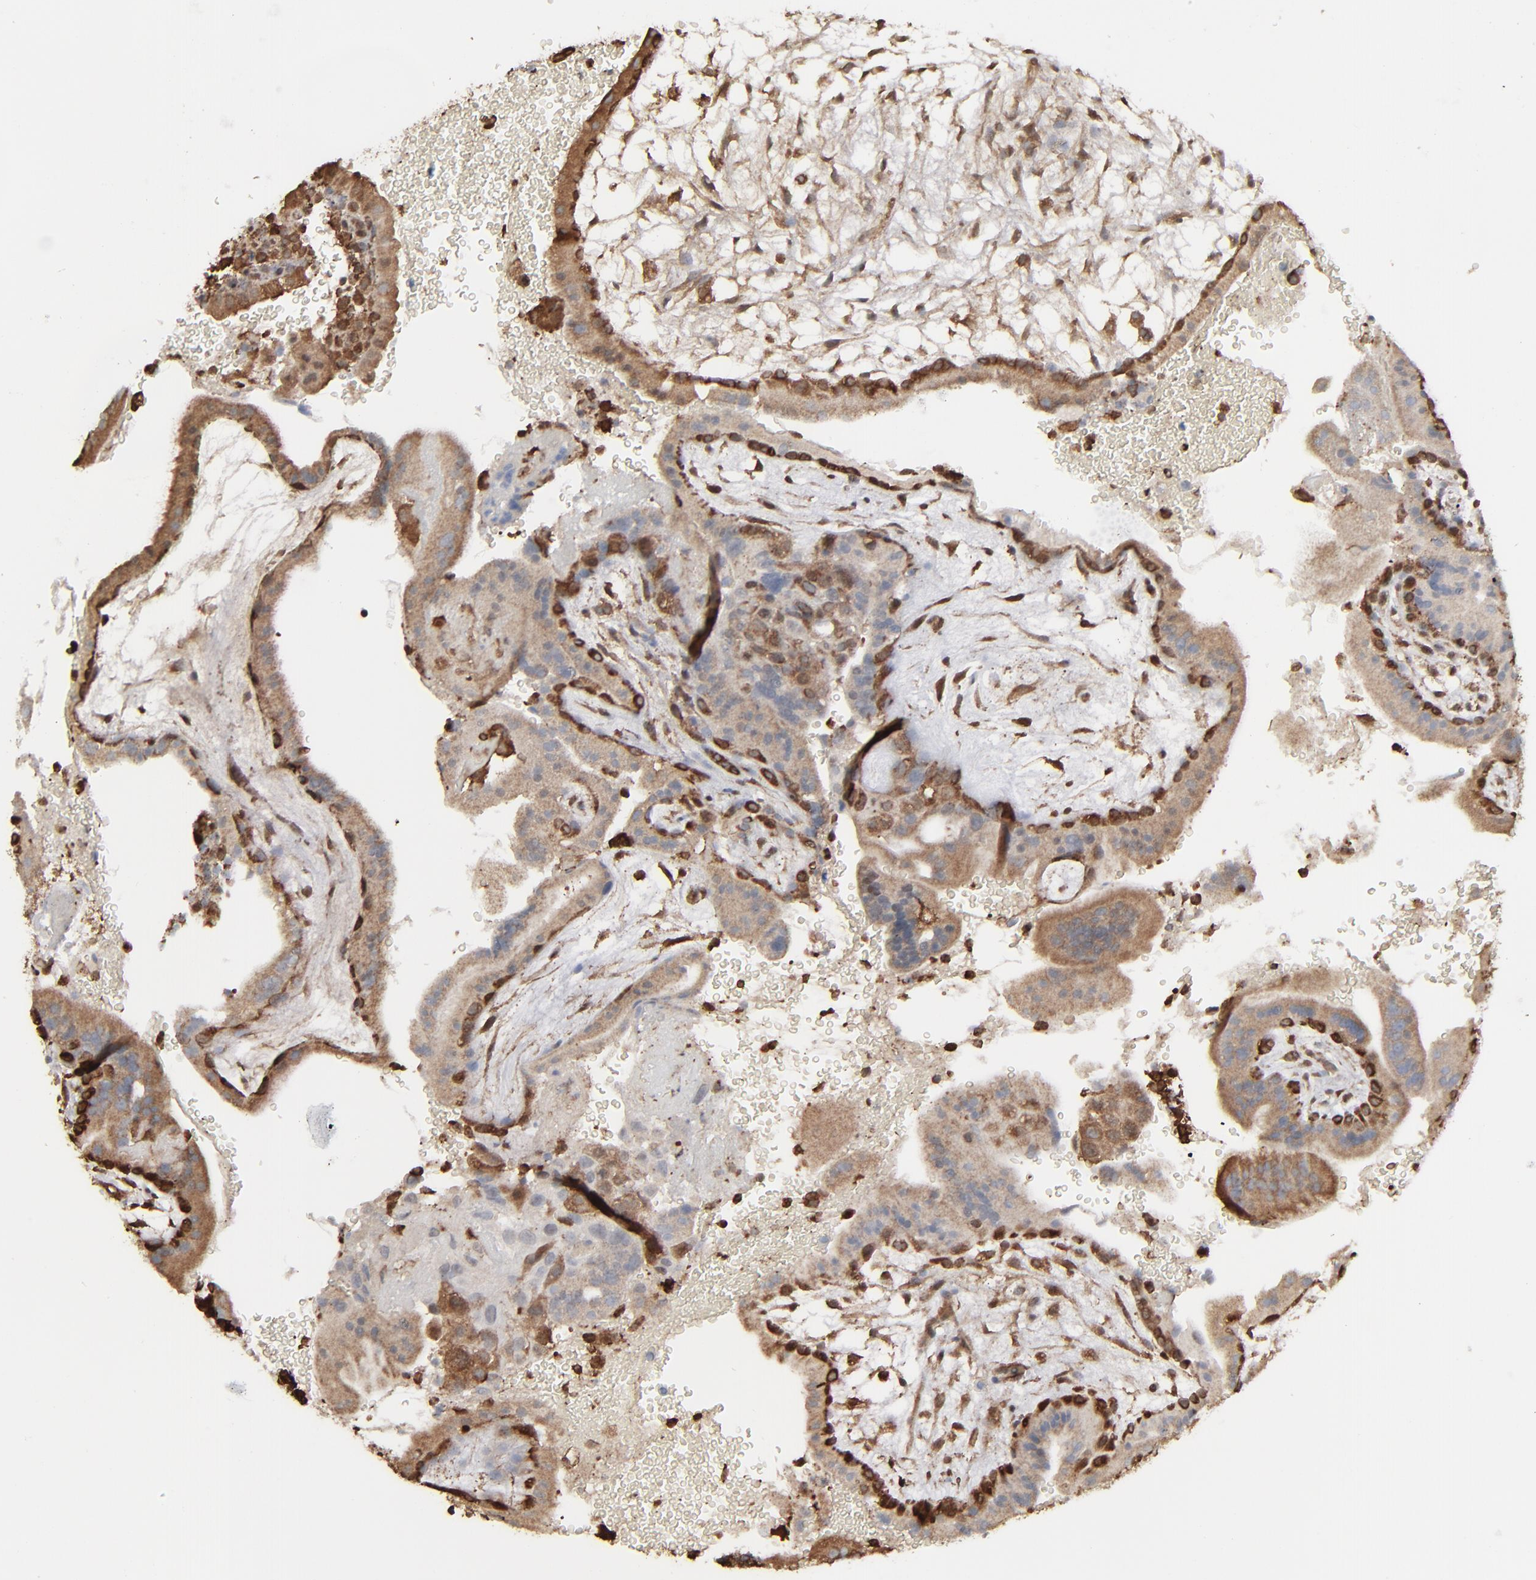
{"staining": {"intensity": "strong", "quantity": ">75%", "location": "cytoplasmic/membranous"}, "tissue": "placenta", "cell_type": "Trophoblastic cells", "image_type": "normal", "snomed": [{"axis": "morphology", "description": "Normal tissue, NOS"}, {"axis": "topography", "description": "Placenta"}], "caption": "Immunohistochemistry (DAB) staining of unremarkable human placenta shows strong cytoplasmic/membranous protein expression in approximately >75% of trophoblastic cells.", "gene": "NME1", "patient": {"sex": "female", "age": 19}}